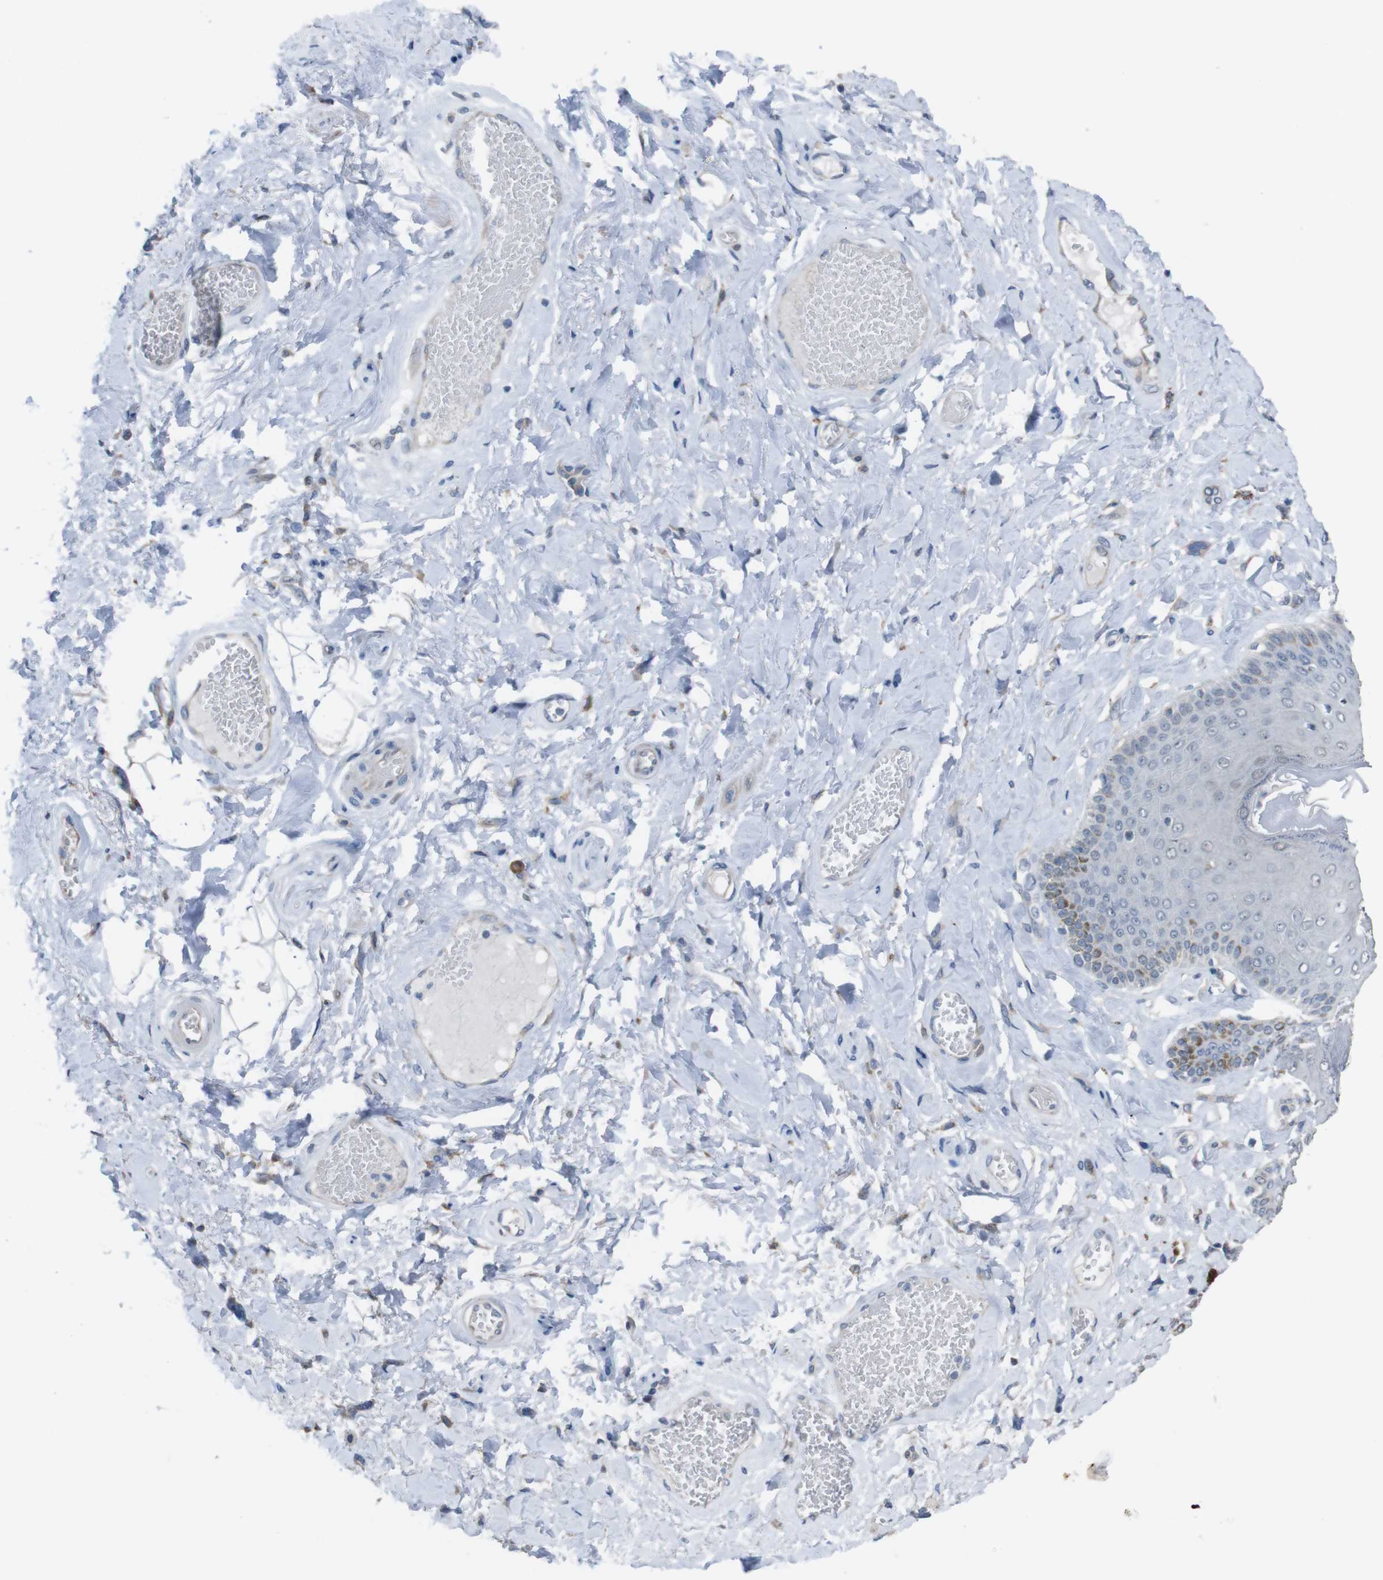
{"staining": {"intensity": "moderate", "quantity": "<25%", "location": "cytoplasmic/membranous"}, "tissue": "skin", "cell_type": "Epidermal cells", "image_type": "normal", "snomed": [{"axis": "morphology", "description": "Normal tissue, NOS"}, {"axis": "topography", "description": "Anal"}], "caption": "Moderate cytoplasmic/membranous positivity for a protein is present in approximately <25% of epidermal cells of normal skin using immunohistochemistry.", "gene": "CDH22", "patient": {"sex": "male", "age": 69}}